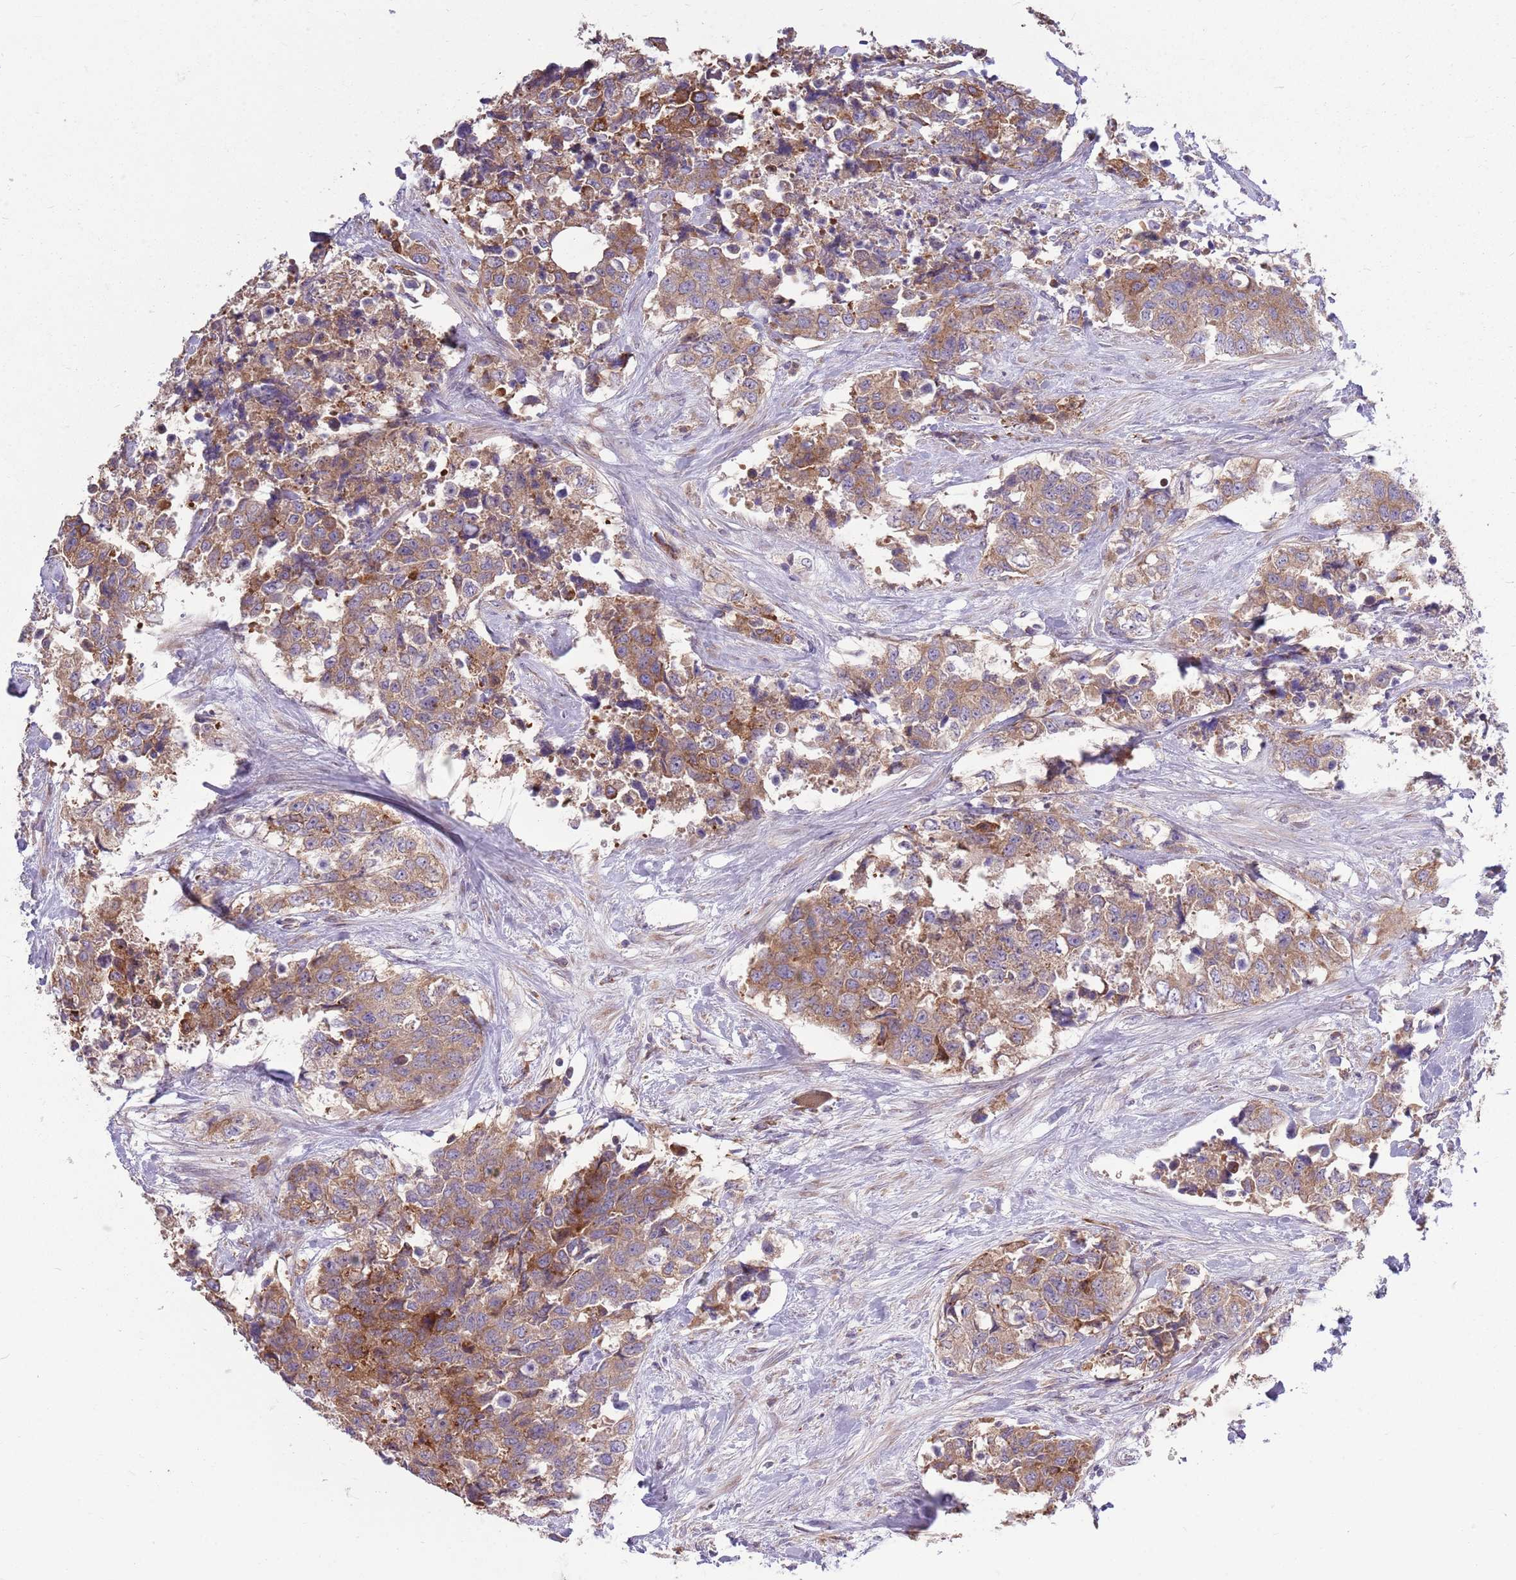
{"staining": {"intensity": "moderate", "quantity": ">75%", "location": "cytoplasmic/membranous"}, "tissue": "urothelial cancer", "cell_type": "Tumor cells", "image_type": "cancer", "snomed": [{"axis": "morphology", "description": "Urothelial carcinoma, High grade"}, {"axis": "topography", "description": "Urinary bladder"}], "caption": "Protein expression analysis of urothelial cancer displays moderate cytoplasmic/membranous positivity in about >75% of tumor cells.", "gene": "PPP1R27", "patient": {"sex": "female", "age": 78}}